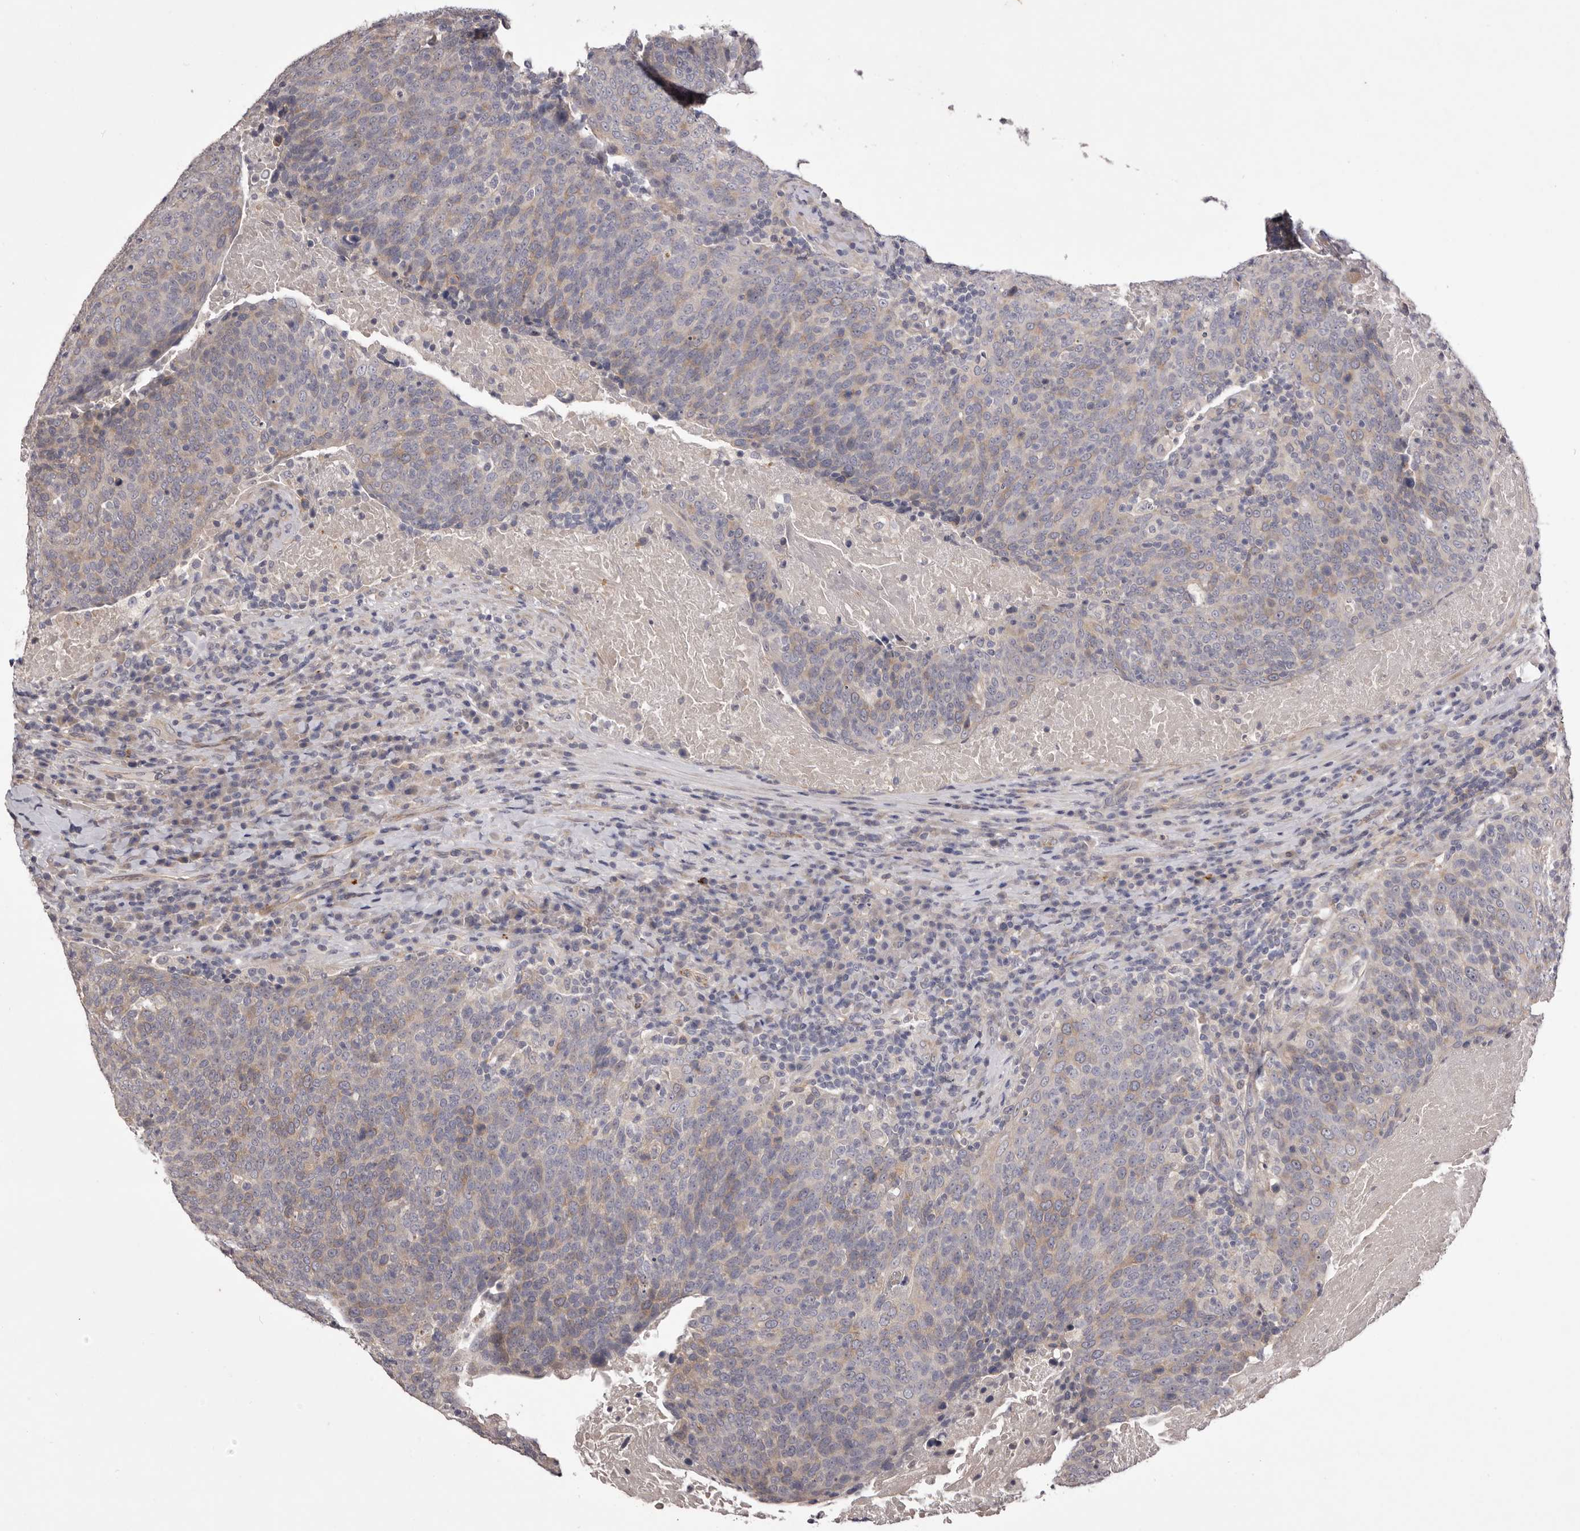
{"staining": {"intensity": "weak", "quantity": "<25%", "location": "cytoplasmic/membranous"}, "tissue": "head and neck cancer", "cell_type": "Tumor cells", "image_type": "cancer", "snomed": [{"axis": "morphology", "description": "Squamous cell carcinoma, NOS"}, {"axis": "morphology", "description": "Squamous cell carcinoma, metastatic, NOS"}, {"axis": "topography", "description": "Lymph node"}, {"axis": "topography", "description": "Head-Neck"}], "caption": "Immunohistochemistry (IHC) photomicrograph of neoplastic tissue: head and neck cancer (squamous cell carcinoma) stained with DAB demonstrates no significant protein expression in tumor cells.", "gene": "PNRC1", "patient": {"sex": "male", "age": 62}}